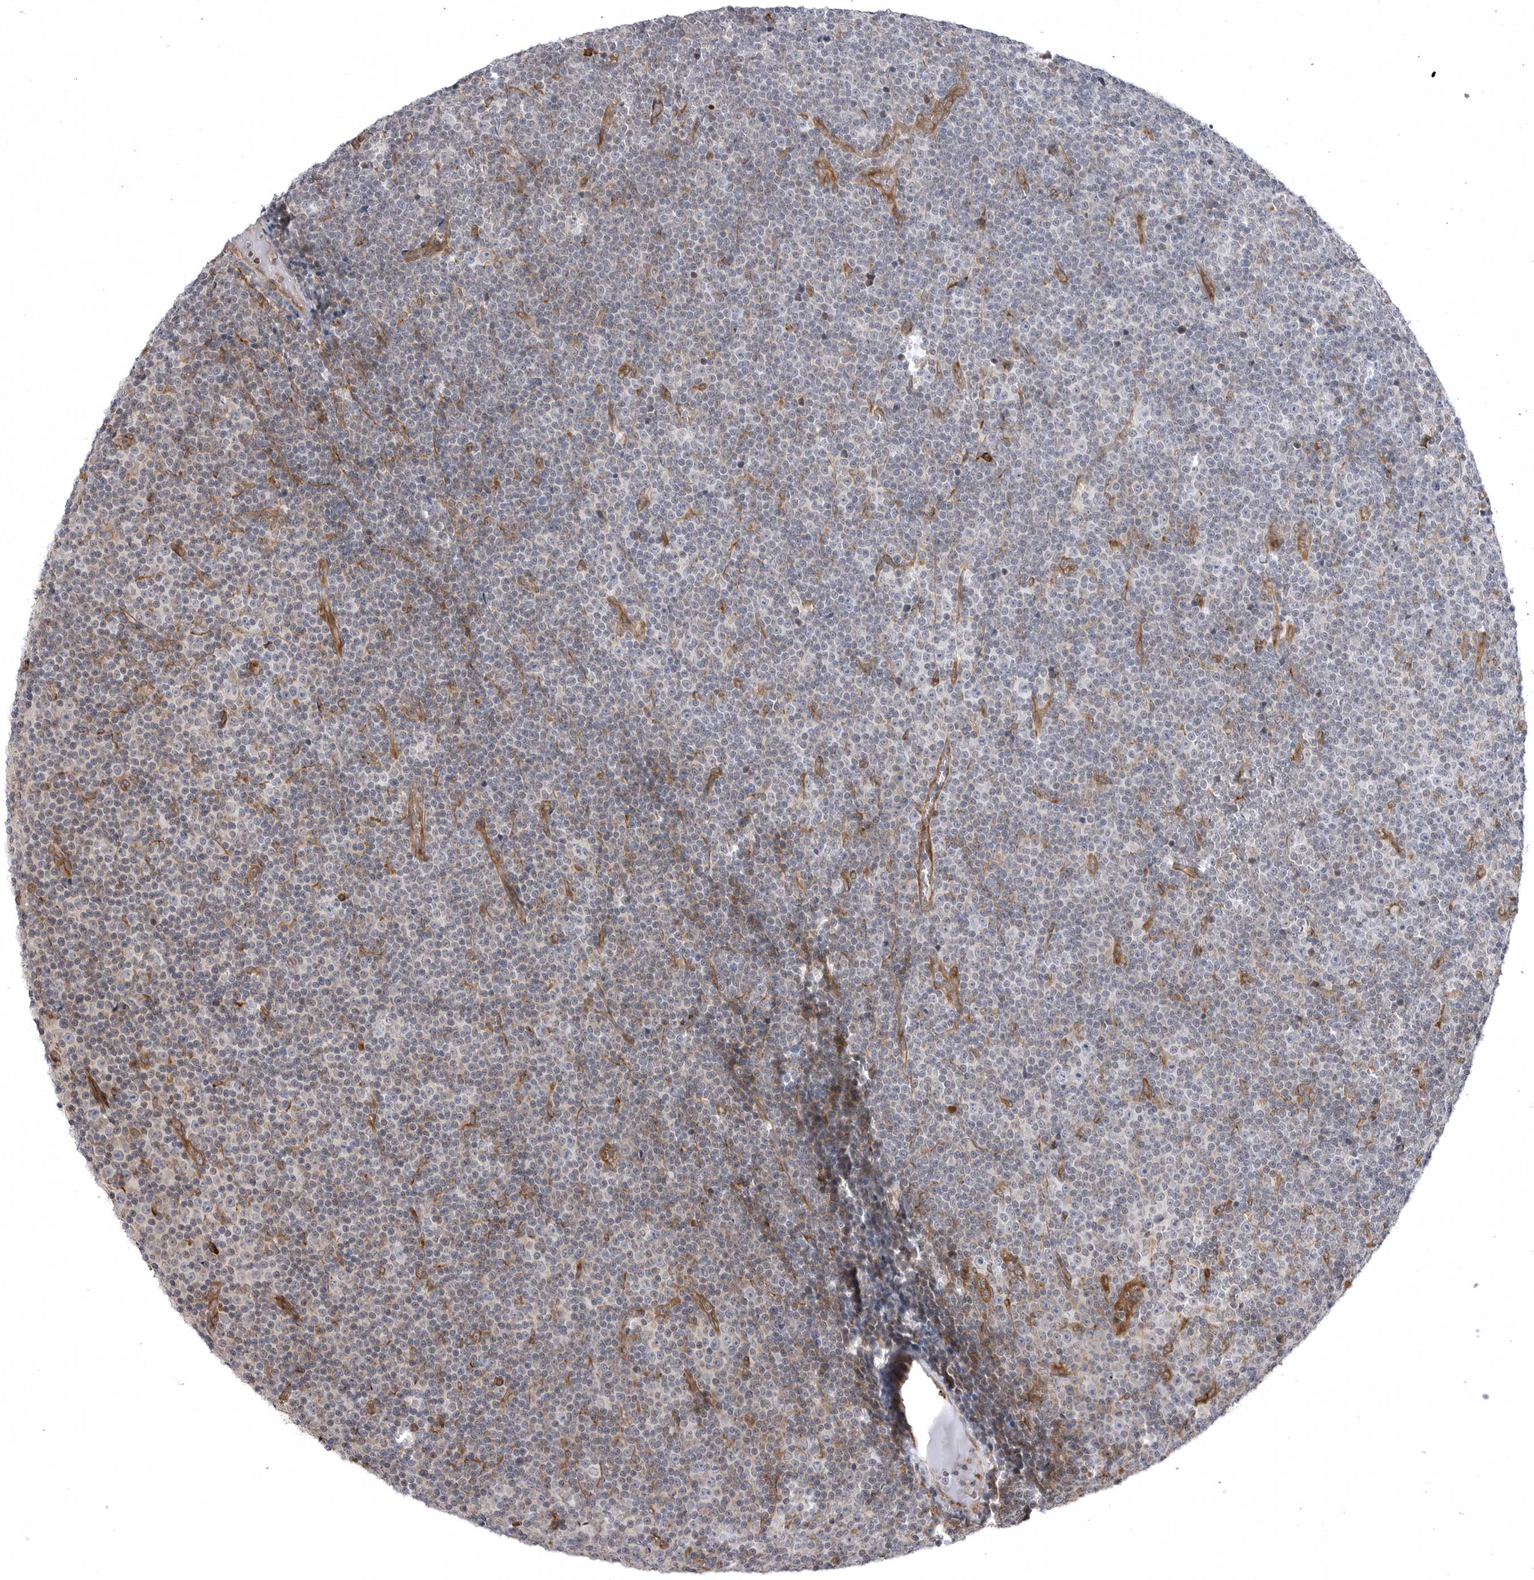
{"staining": {"intensity": "negative", "quantity": "none", "location": "none"}, "tissue": "lymphoma", "cell_type": "Tumor cells", "image_type": "cancer", "snomed": [{"axis": "morphology", "description": "Malignant lymphoma, non-Hodgkin's type, Low grade"}, {"axis": "topography", "description": "Lymph node"}], "caption": "There is no significant expression in tumor cells of low-grade malignant lymphoma, non-Hodgkin's type.", "gene": "ARL5A", "patient": {"sex": "female", "age": 67}}